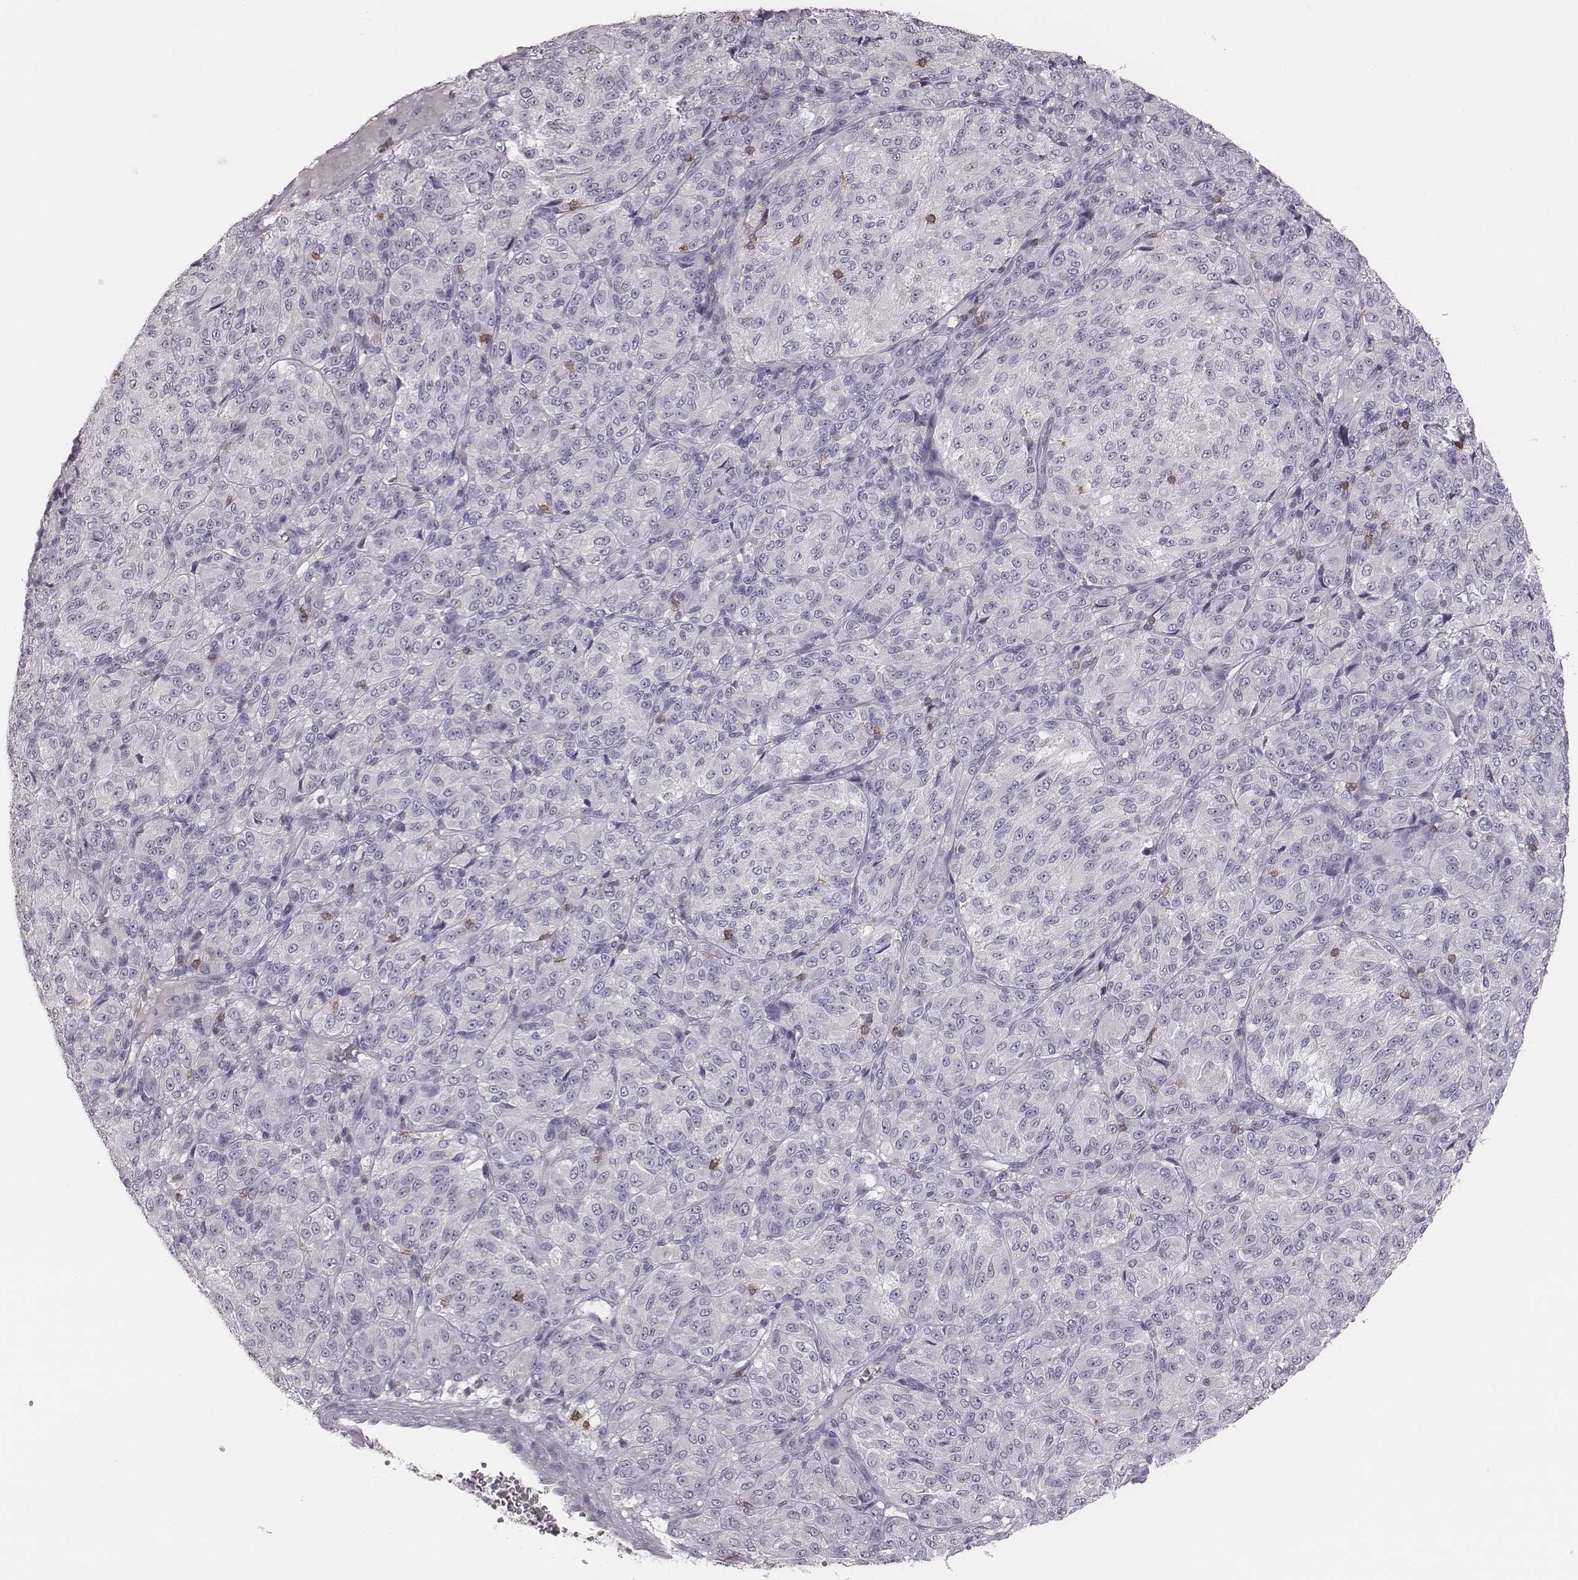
{"staining": {"intensity": "negative", "quantity": "none", "location": "none"}, "tissue": "melanoma", "cell_type": "Tumor cells", "image_type": "cancer", "snomed": [{"axis": "morphology", "description": "Malignant melanoma, Metastatic site"}, {"axis": "topography", "description": "Brain"}], "caption": "Immunohistochemical staining of human melanoma reveals no significant positivity in tumor cells. (DAB immunohistochemistry visualized using brightfield microscopy, high magnification).", "gene": "PDCD1", "patient": {"sex": "female", "age": 56}}